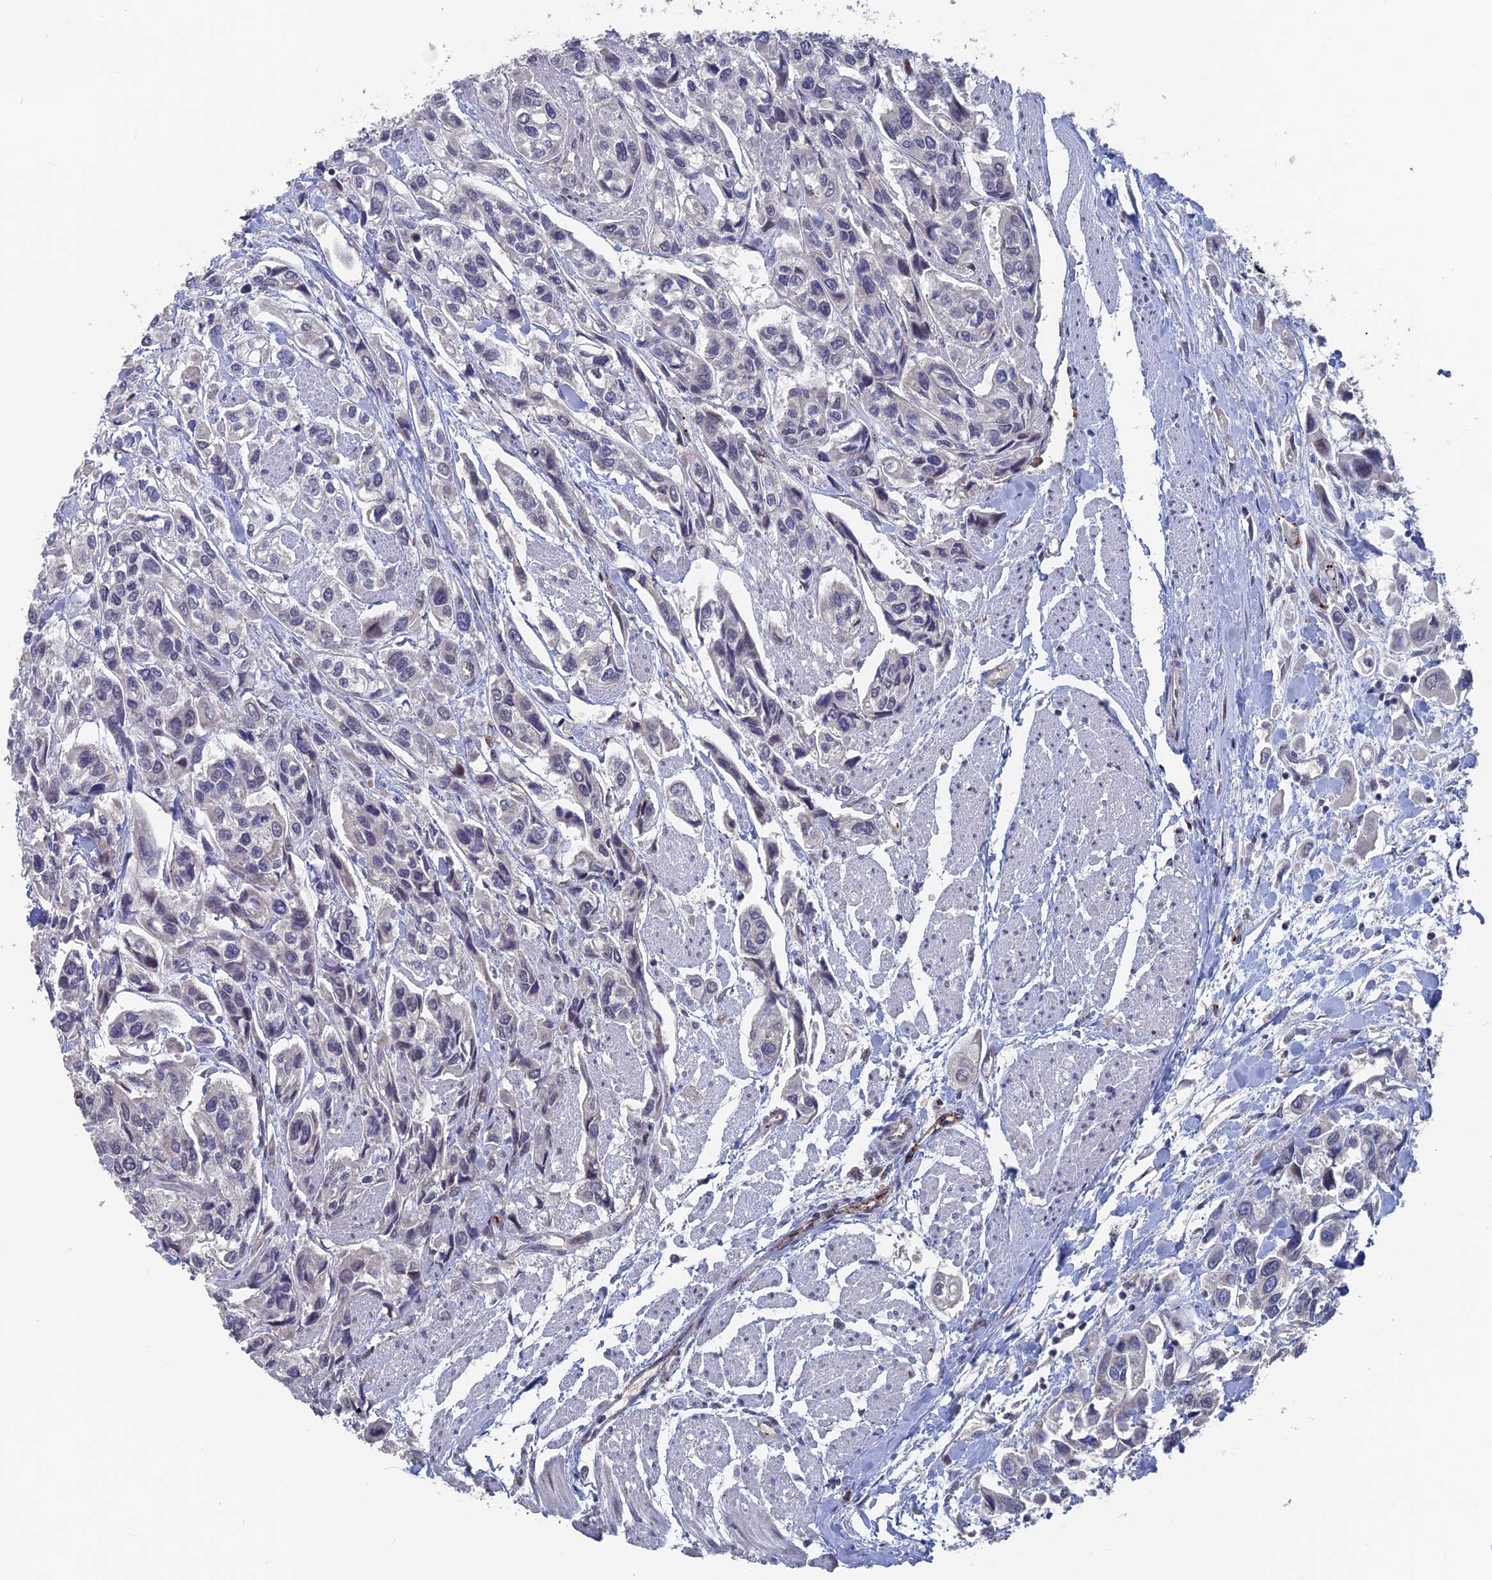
{"staining": {"intensity": "negative", "quantity": "none", "location": "none"}, "tissue": "urothelial cancer", "cell_type": "Tumor cells", "image_type": "cancer", "snomed": [{"axis": "morphology", "description": "Urothelial carcinoma, High grade"}, {"axis": "topography", "description": "Urinary bladder"}], "caption": "Tumor cells show no significant protein positivity in high-grade urothelial carcinoma.", "gene": "SH3D21", "patient": {"sex": "male", "age": 67}}